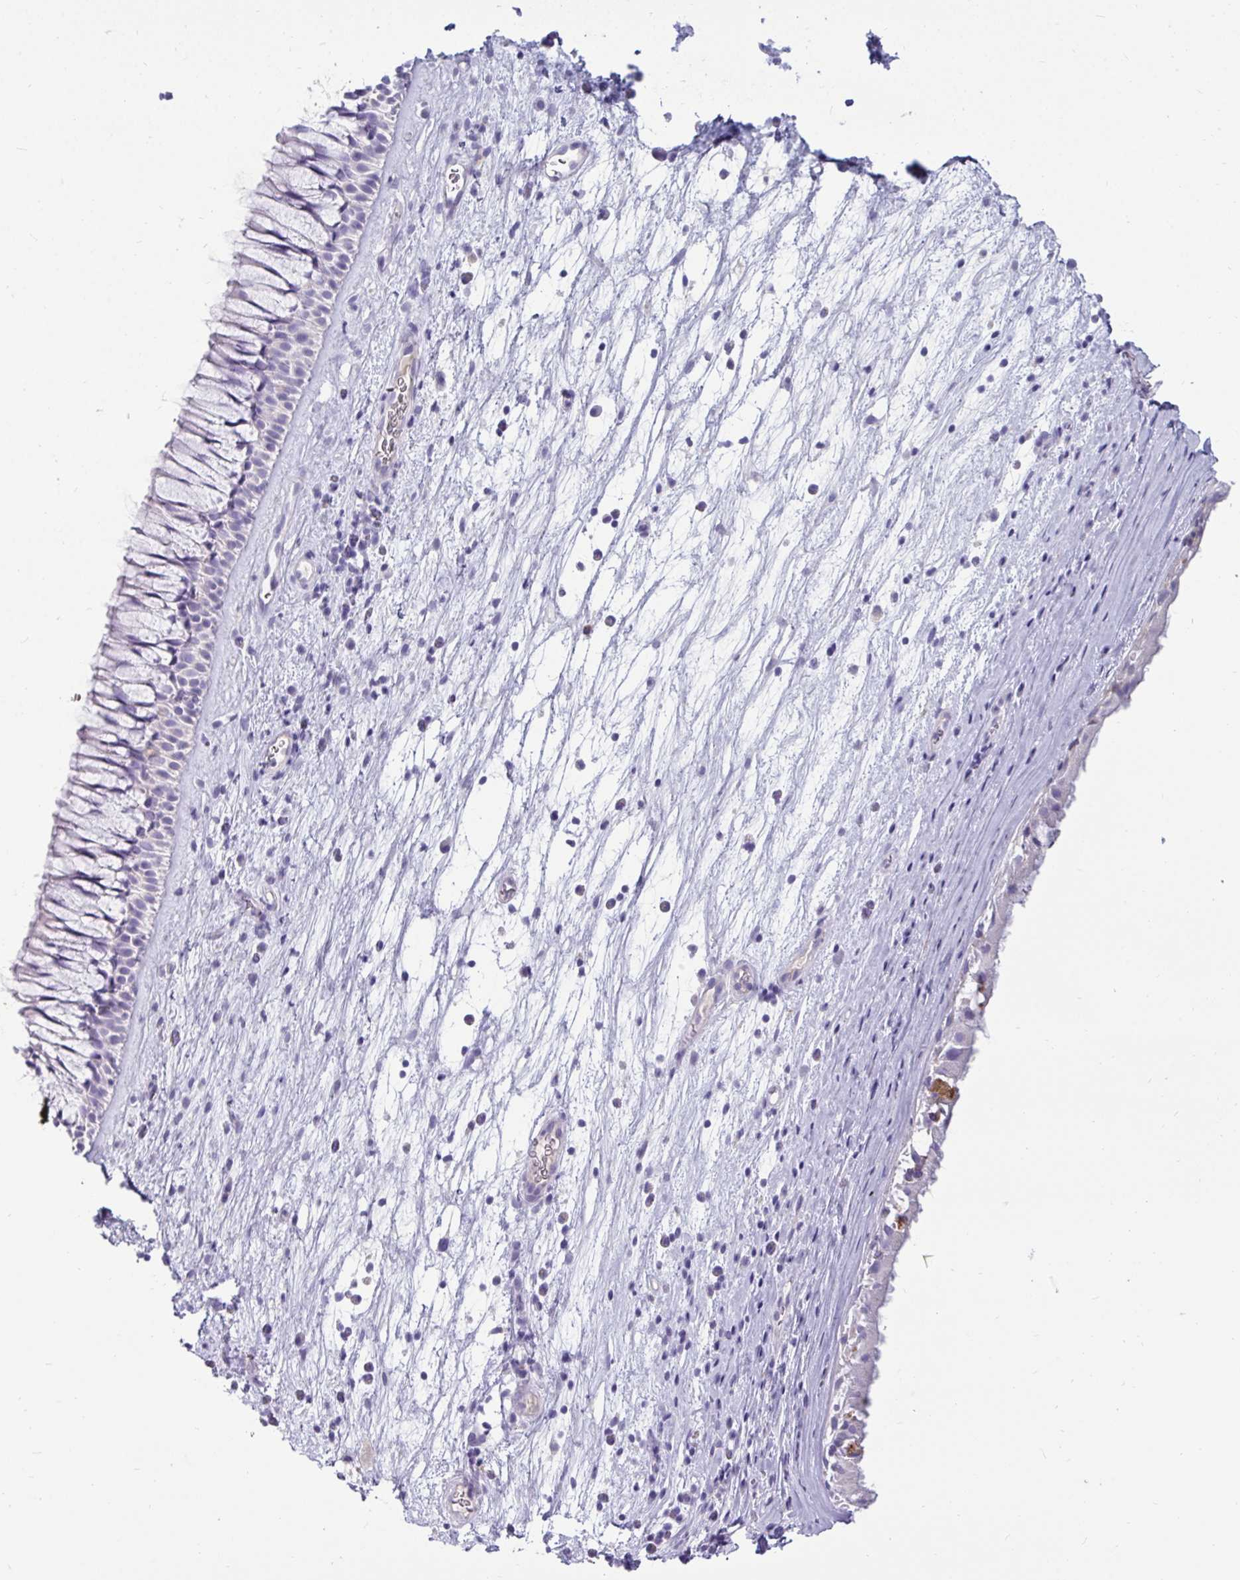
{"staining": {"intensity": "negative", "quantity": "none", "location": "none"}, "tissue": "nasopharynx", "cell_type": "Respiratory epithelial cells", "image_type": "normal", "snomed": [{"axis": "morphology", "description": "Normal tissue, NOS"}, {"axis": "topography", "description": "Nasopharynx"}], "caption": "The immunohistochemistry (IHC) histopathology image has no significant expression in respiratory epithelial cells of nasopharynx. (IHC, brightfield microscopy, high magnification).", "gene": "CTSZ", "patient": {"sex": "male", "age": 74}}